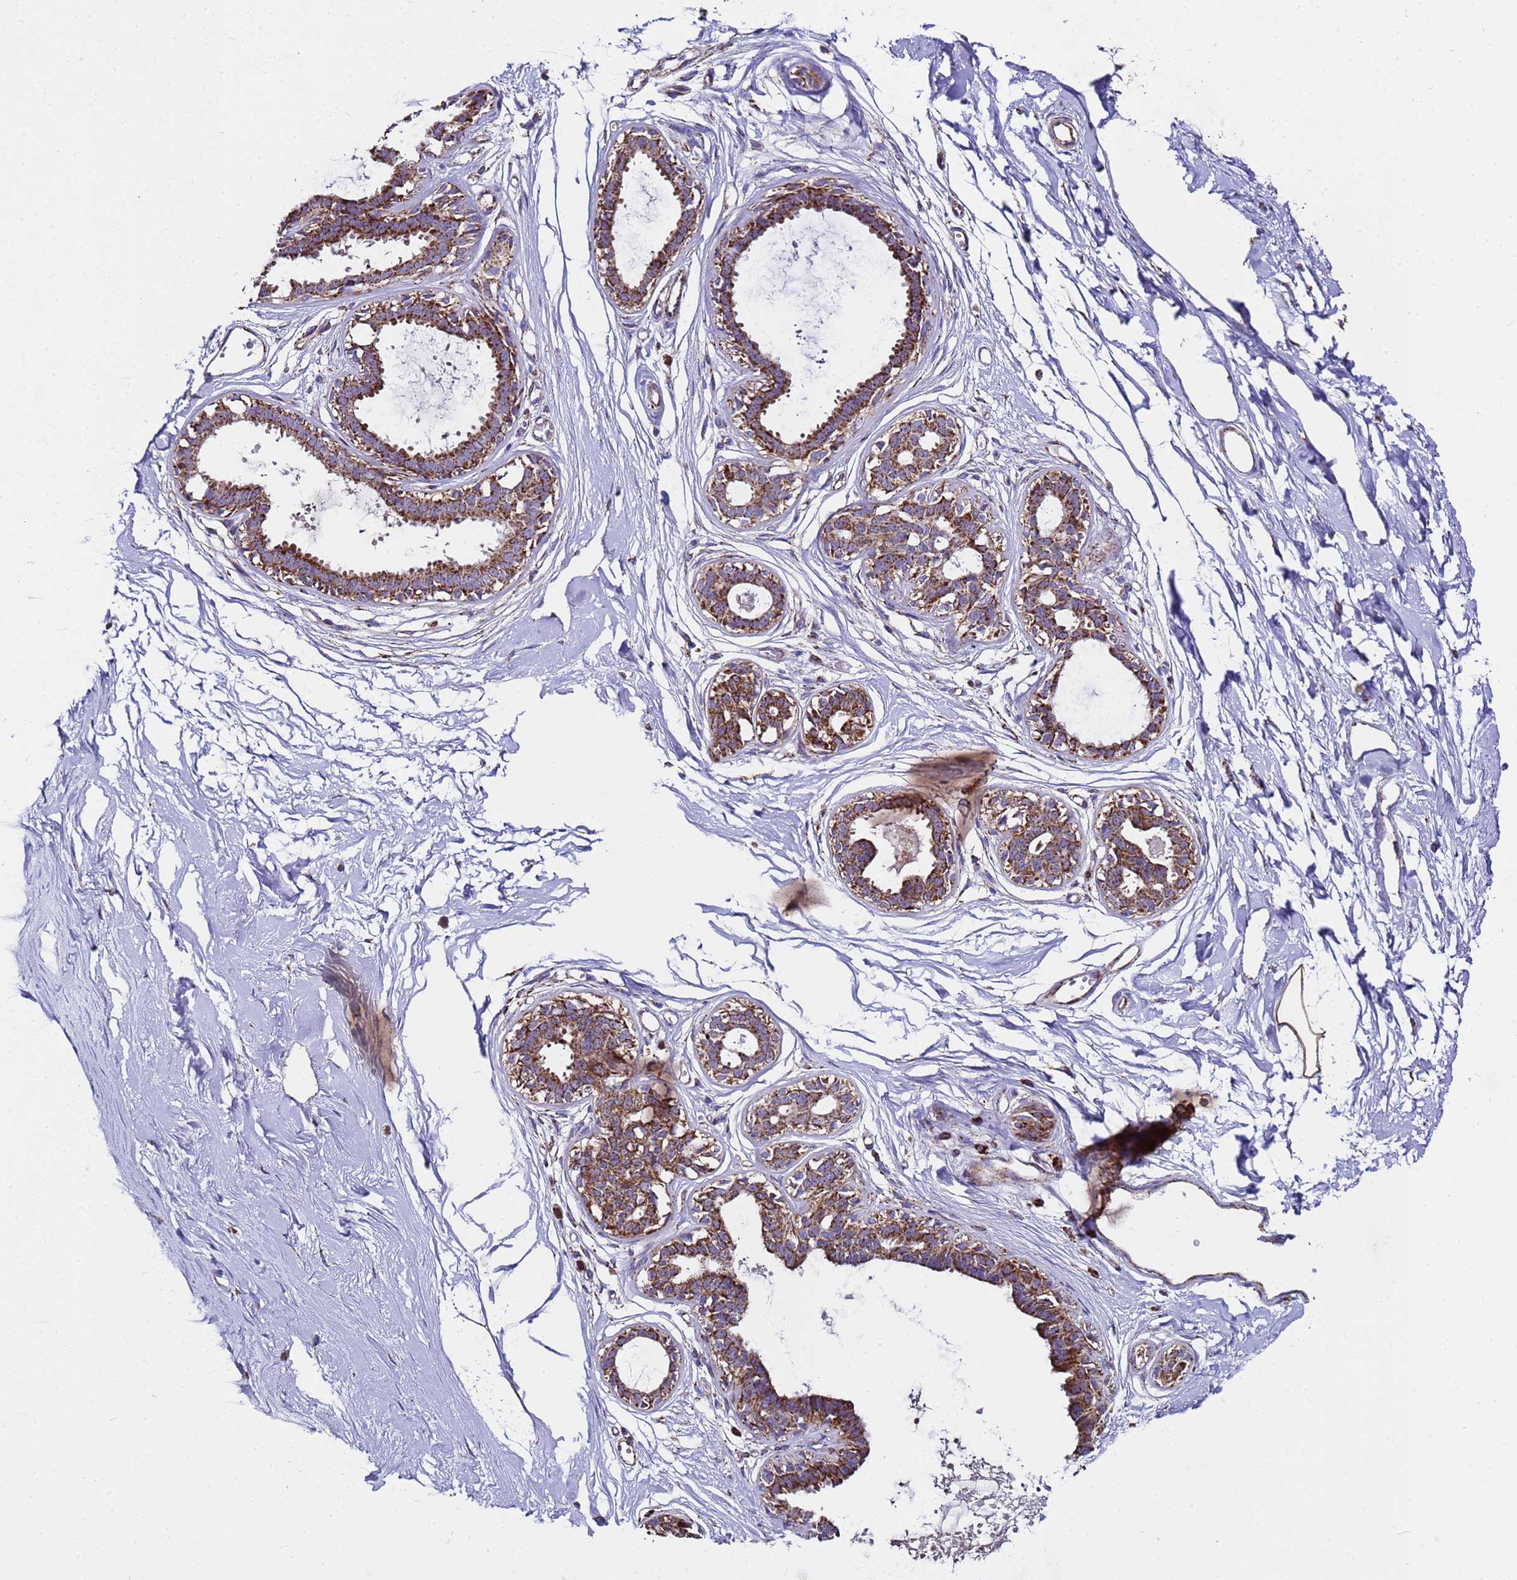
{"staining": {"intensity": "negative", "quantity": "none", "location": "none"}, "tissue": "breast", "cell_type": "Adipocytes", "image_type": "normal", "snomed": [{"axis": "morphology", "description": "Normal tissue, NOS"}, {"axis": "topography", "description": "Breast"}], "caption": "Immunohistochemical staining of normal human breast demonstrates no significant positivity in adipocytes.", "gene": "MRPS12", "patient": {"sex": "female", "age": 45}}